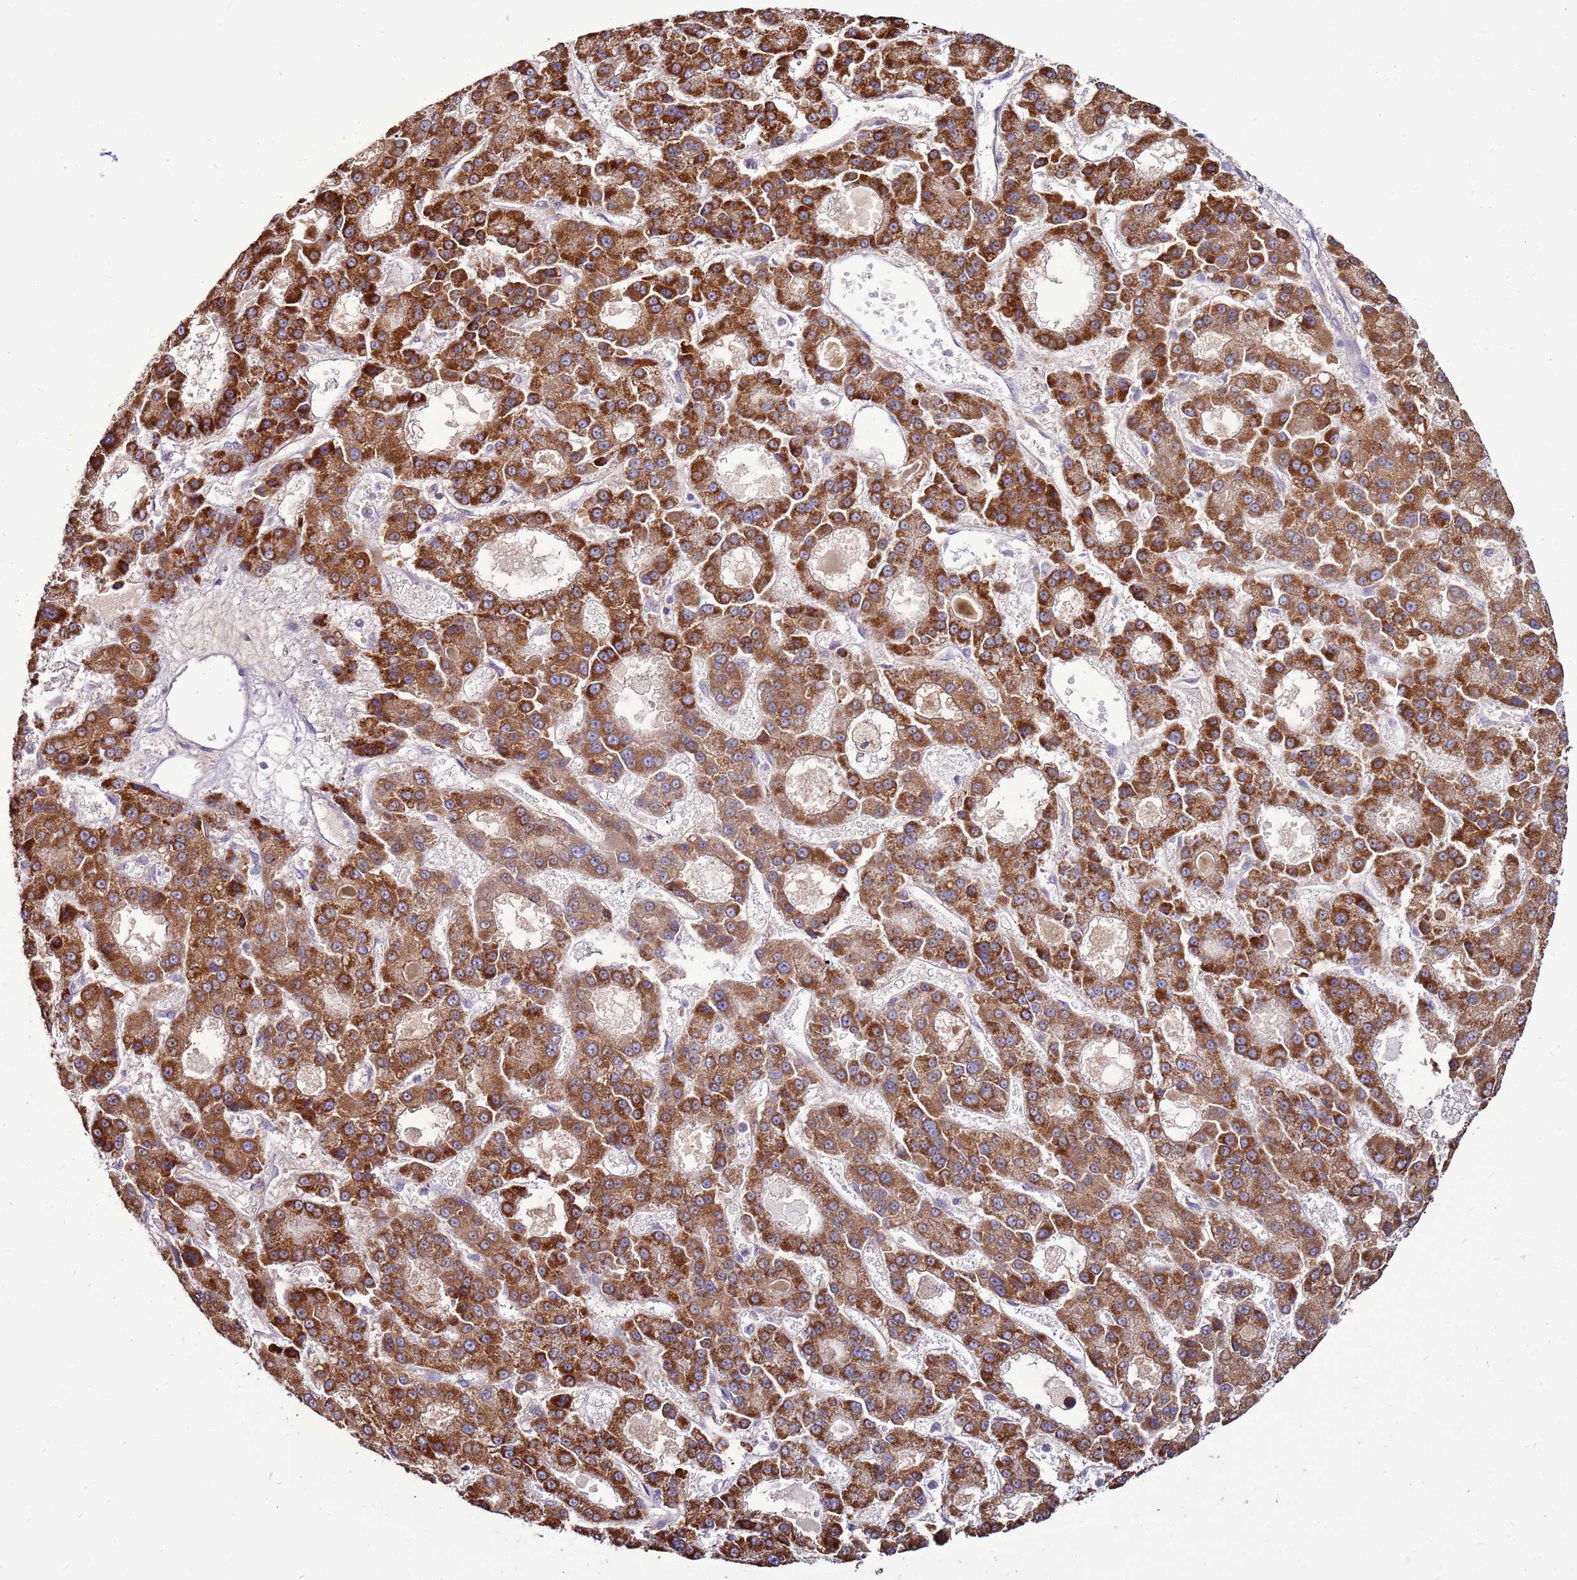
{"staining": {"intensity": "strong", "quantity": ">75%", "location": "cytoplasmic/membranous"}, "tissue": "liver cancer", "cell_type": "Tumor cells", "image_type": "cancer", "snomed": [{"axis": "morphology", "description": "Carcinoma, Hepatocellular, NOS"}, {"axis": "topography", "description": "Liver"}], "caption": "Immunohistochemistry (DAB) staining of human liver hepatocellular carcinoma shows strong cytoplasmic/membranous protein staining in about >75% of tumor cells.", "gene": "TRAPPC4", "patient": {"sex": "male", "age": 70}}